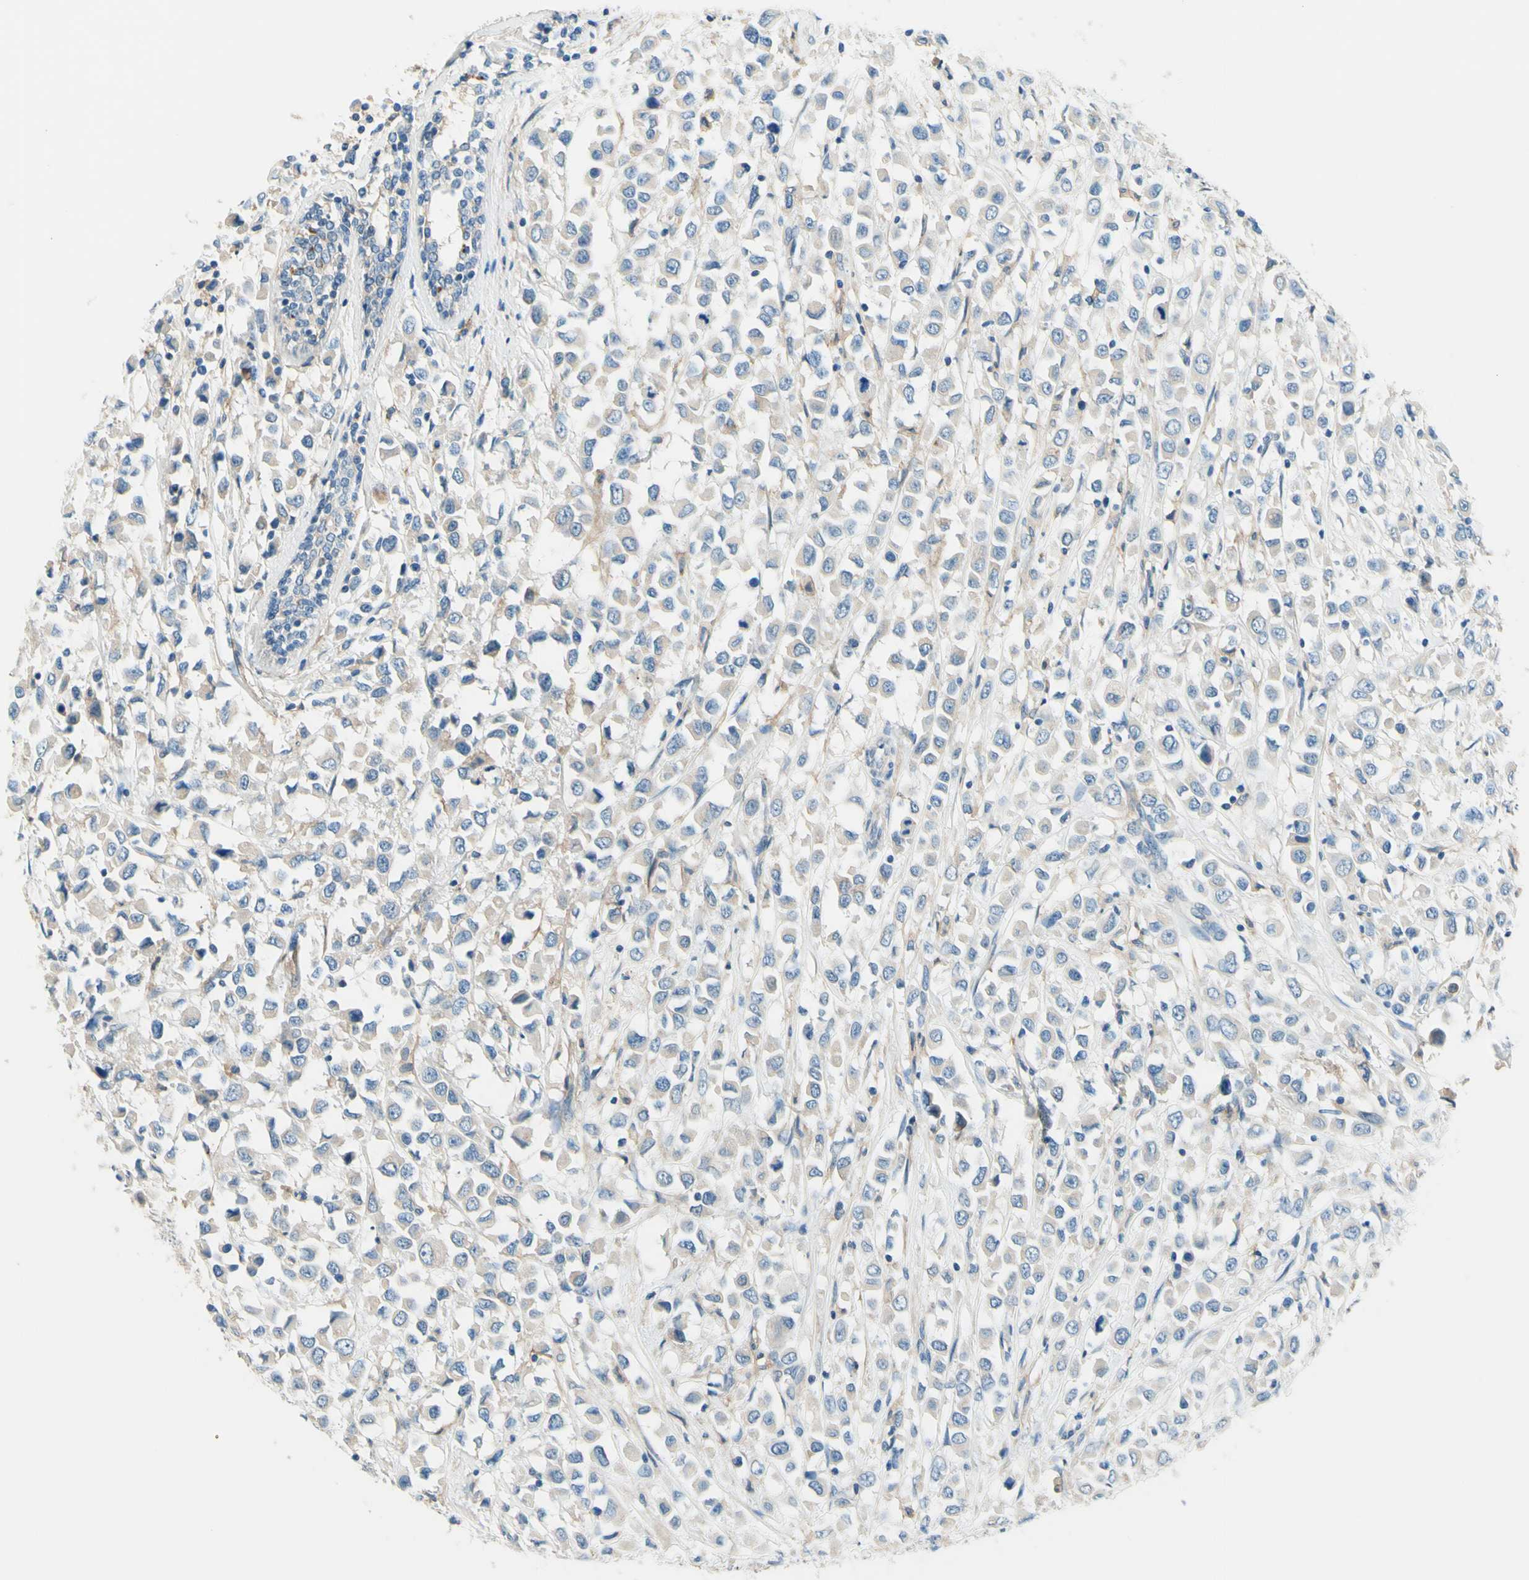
{"staining": {"intensity": "weak", "quantity": "25%-75%", "location": "cytoplasmic/membranous"}, "tissue": "breast cancer", "cell_type": "Tumor cells", "image_type": "cancer", "snomed": [{"axis": "morphology", "description": "Duct carcinoma"}, {"axis": "topography", "description": "Breast"}], "caption": "This image exhibits breast infiltrating ductal carcinoma stained with immunohistochemistry to label a protein in brown. The cytoplasmic/membranous of tumor cells show weak positivity for the protein. Nuclei are counter-stained blue.", "gene": "SIGLEC9", "patient": {"sex": "female", "age": 61}}